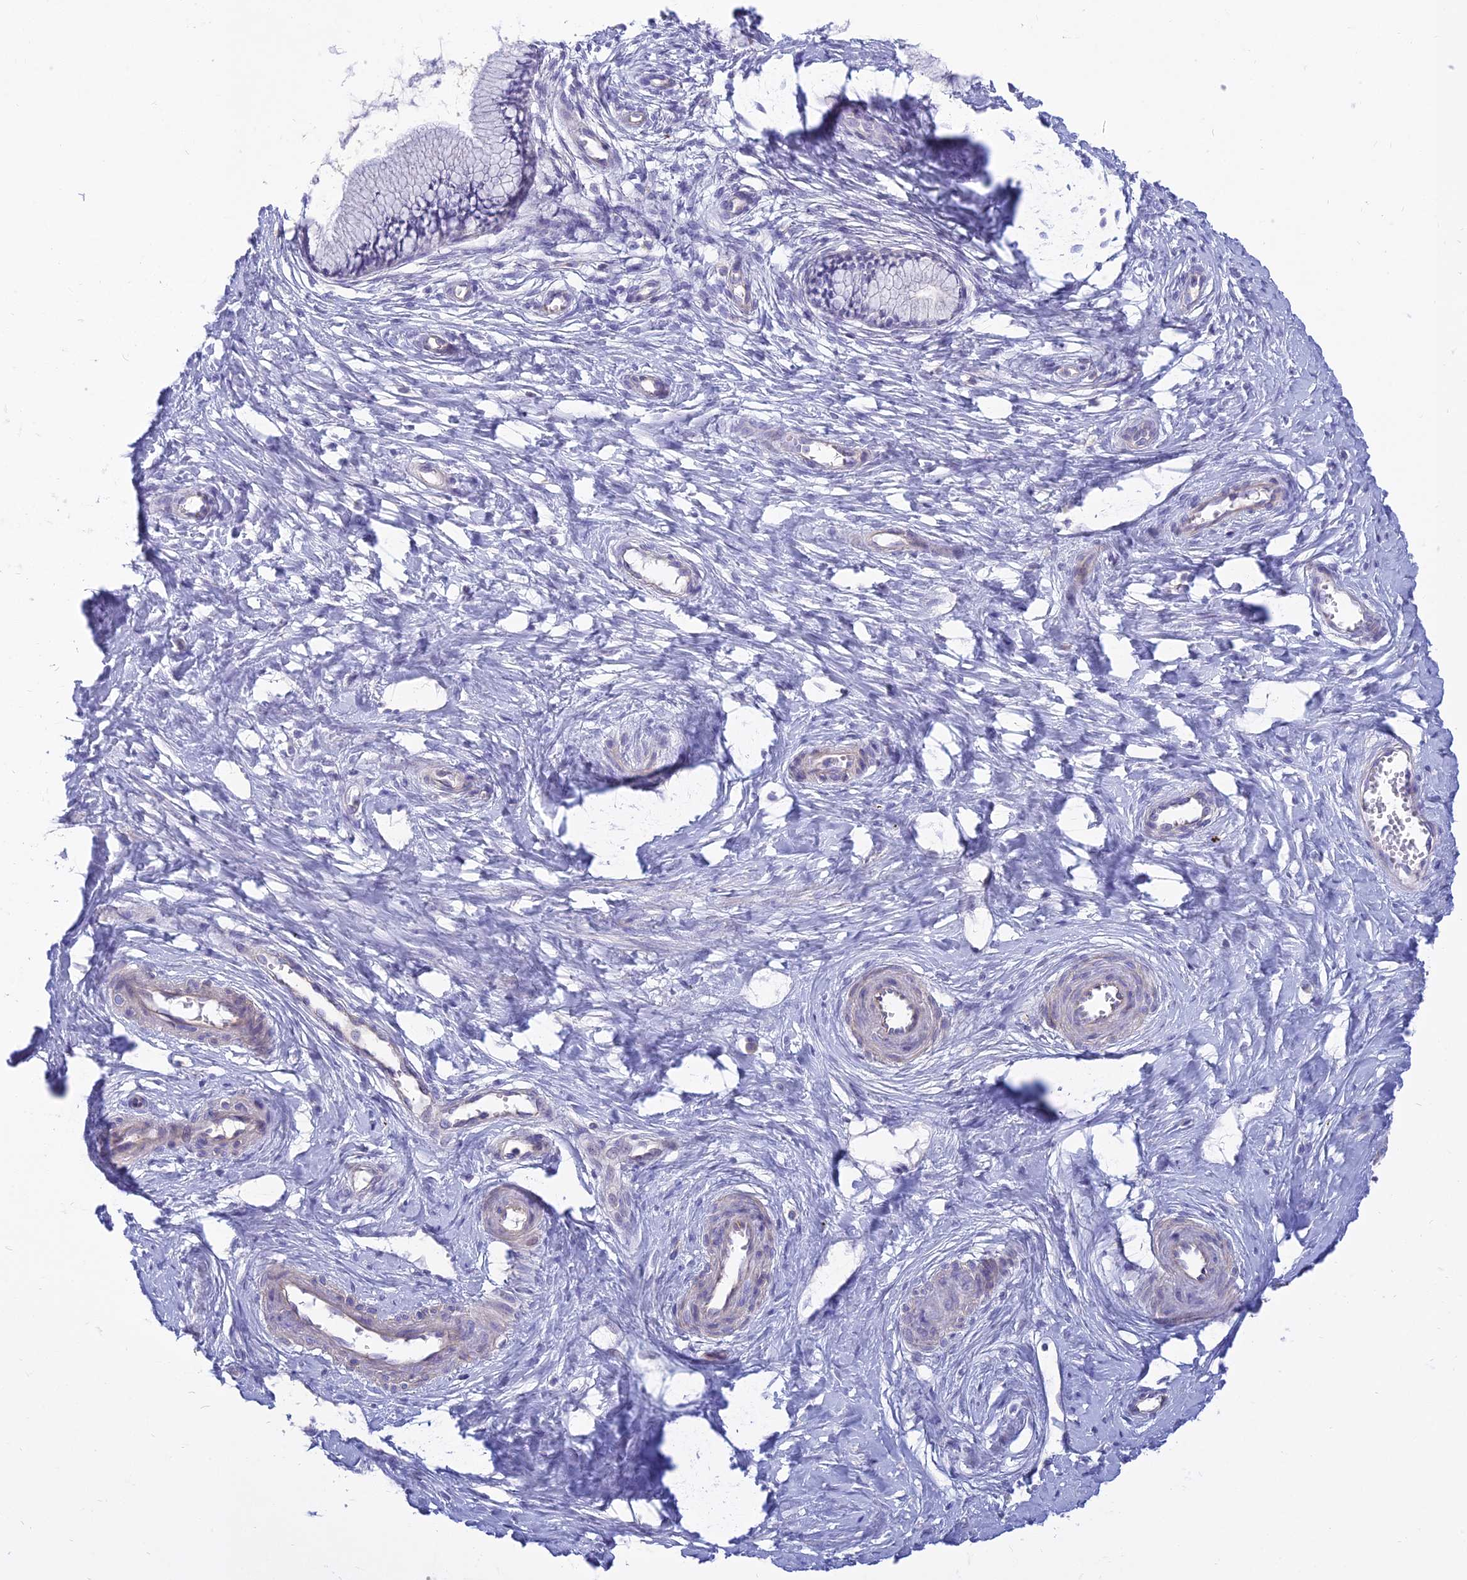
{"staining": {"intensity": "negative", "quantity": "none", "location": "none"}, "tissue": "cervix", "cell_type": "Glandular cells", "image_type": "normal", "snomed": [{"axis": "morphology", "description": "Normal tissue, NOS"}, {"axis": "topography", "description": "Cervix"}], "caption": "Glandular cells show no significant expression in normal cervix.", "gene": "SMIM24", "patient": {"sex": "female", "age": 36}}